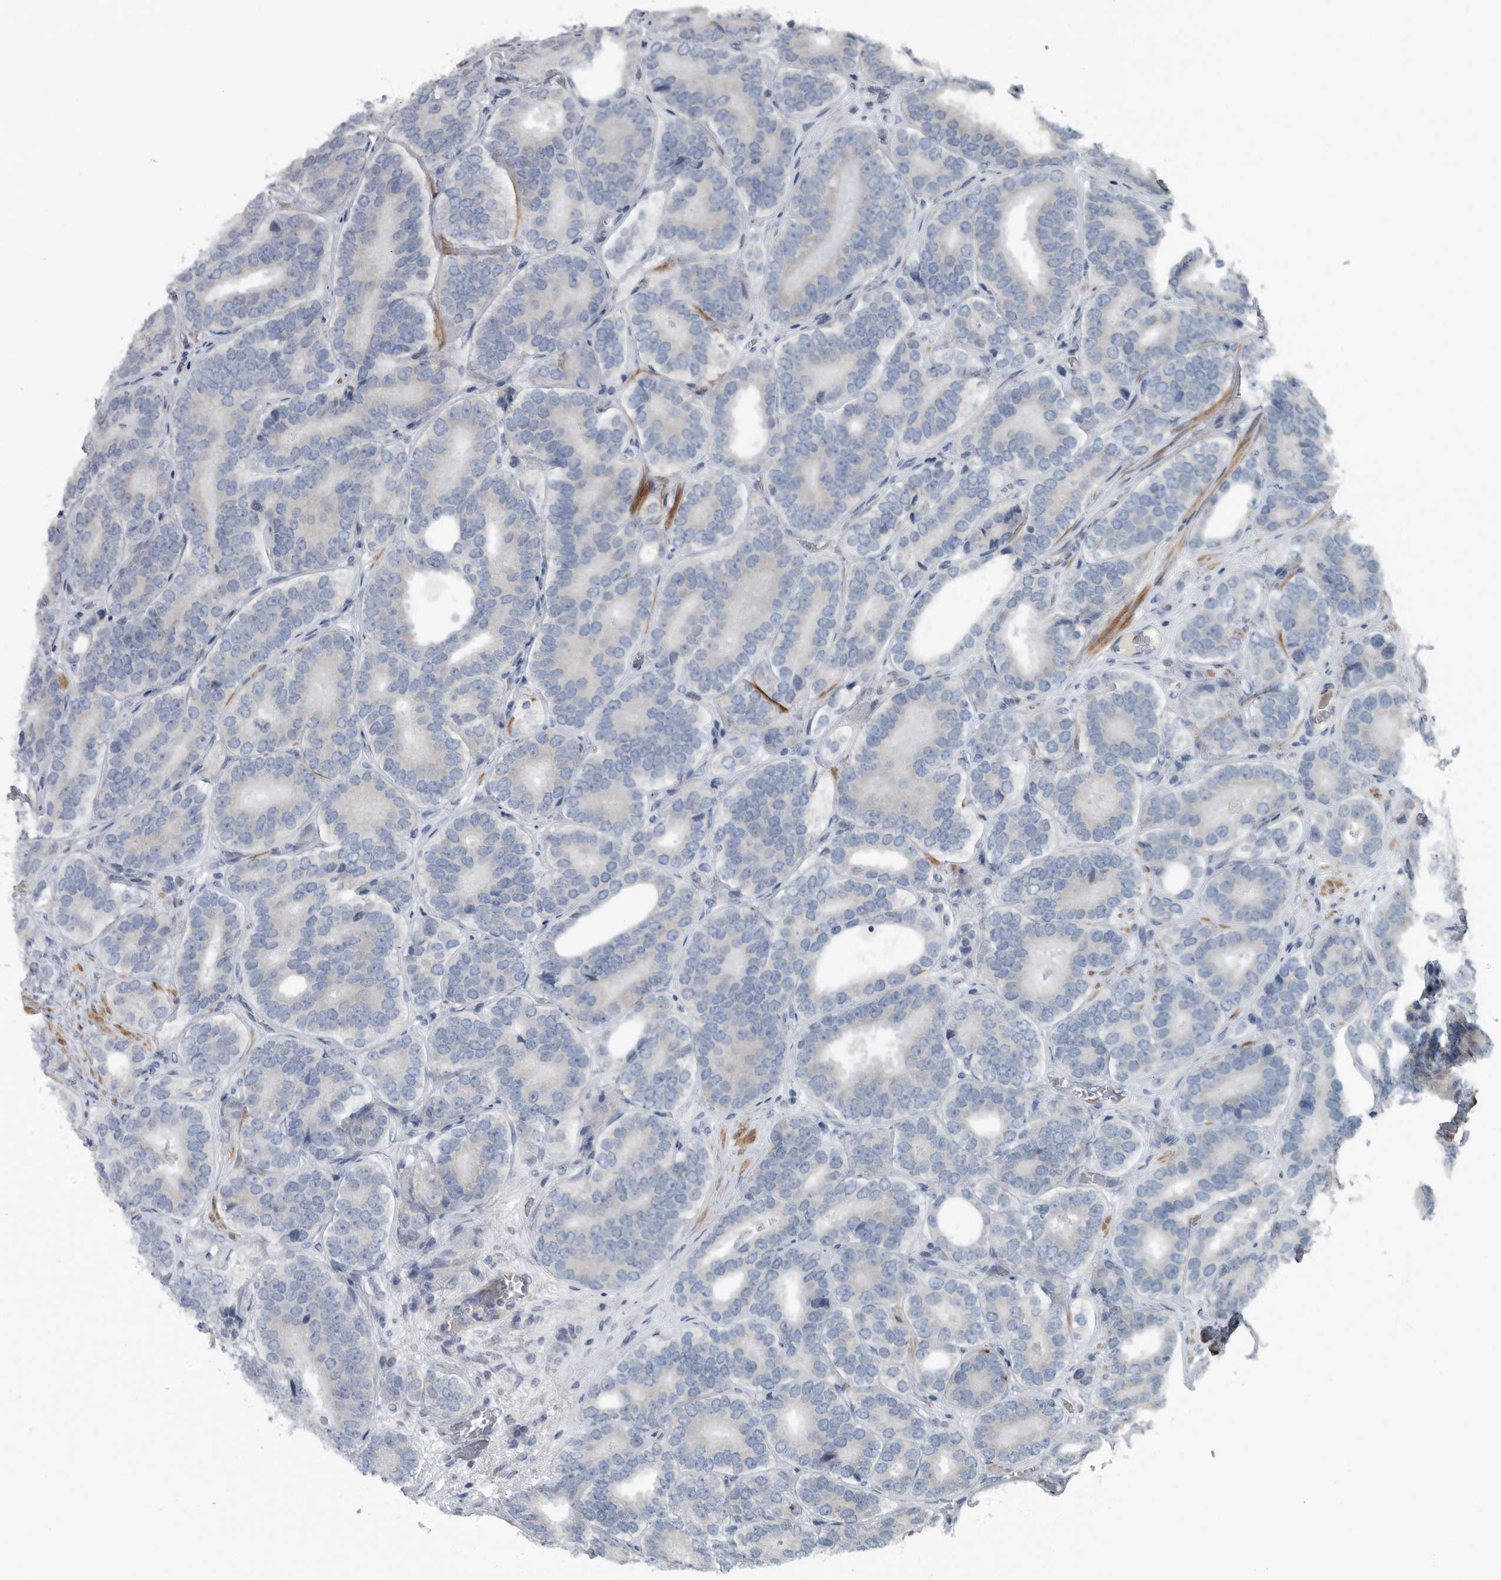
{"staining": {"intensity": "negative", "quantity": "none", "location": "none"}, "tissue": "prostate cancer", "cell_type": "Tumor cells", "image_type": "cancer", "snomed": [{"axis": "morphology", "description": "Adenocarcinoma, High grade"}, {"axis": "topography", "description": "Prostate"}], "caption": "The immunohistochemistry histopathology image has no significant staining in tumor cells of adenocarcinoma (high-grade) (prostate) tissue.", "gene": "MPP3", "patient": {"sex": "male", "age": 56}}